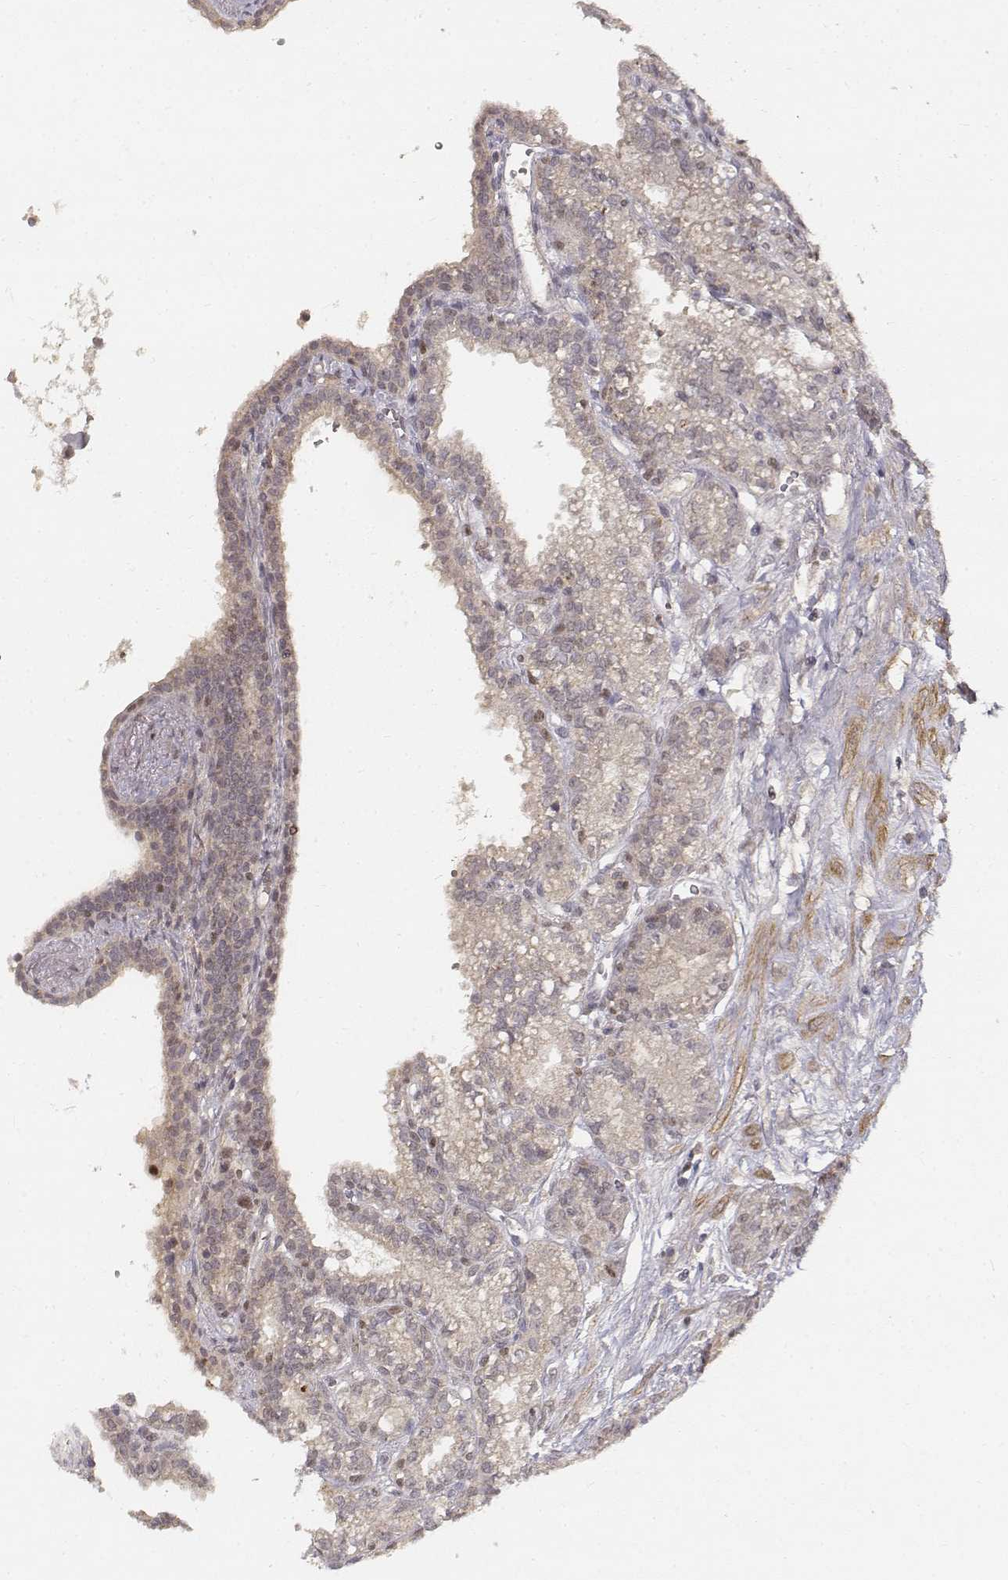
{"staining": {"intensity": "negative", "quantity": "none", "location": "none"}, "tissue": "seminal vesicle", "cell_type": "Glandular cells", "image_type": "normal", "snomed": [{"axis": "morphology", "description": "Normal tissue, NOS"}, {"axis": "morphology", "description": "Urothelial carcinoma, NOS"}, {"axis": "topography", "description": "Urinary bladder"}, {"axis": "topography", "description": "Seminal veicle"}], "caption": "DAB immunohistochemical staining of benign seminal vesicle displays no significant staining in glandular cells. (Brightfield microscopy of DAB immunohistochemistry (IHC) at high magnification).", "gene": "FANCD2", "patient": {"sex": "male", "age": 76}}